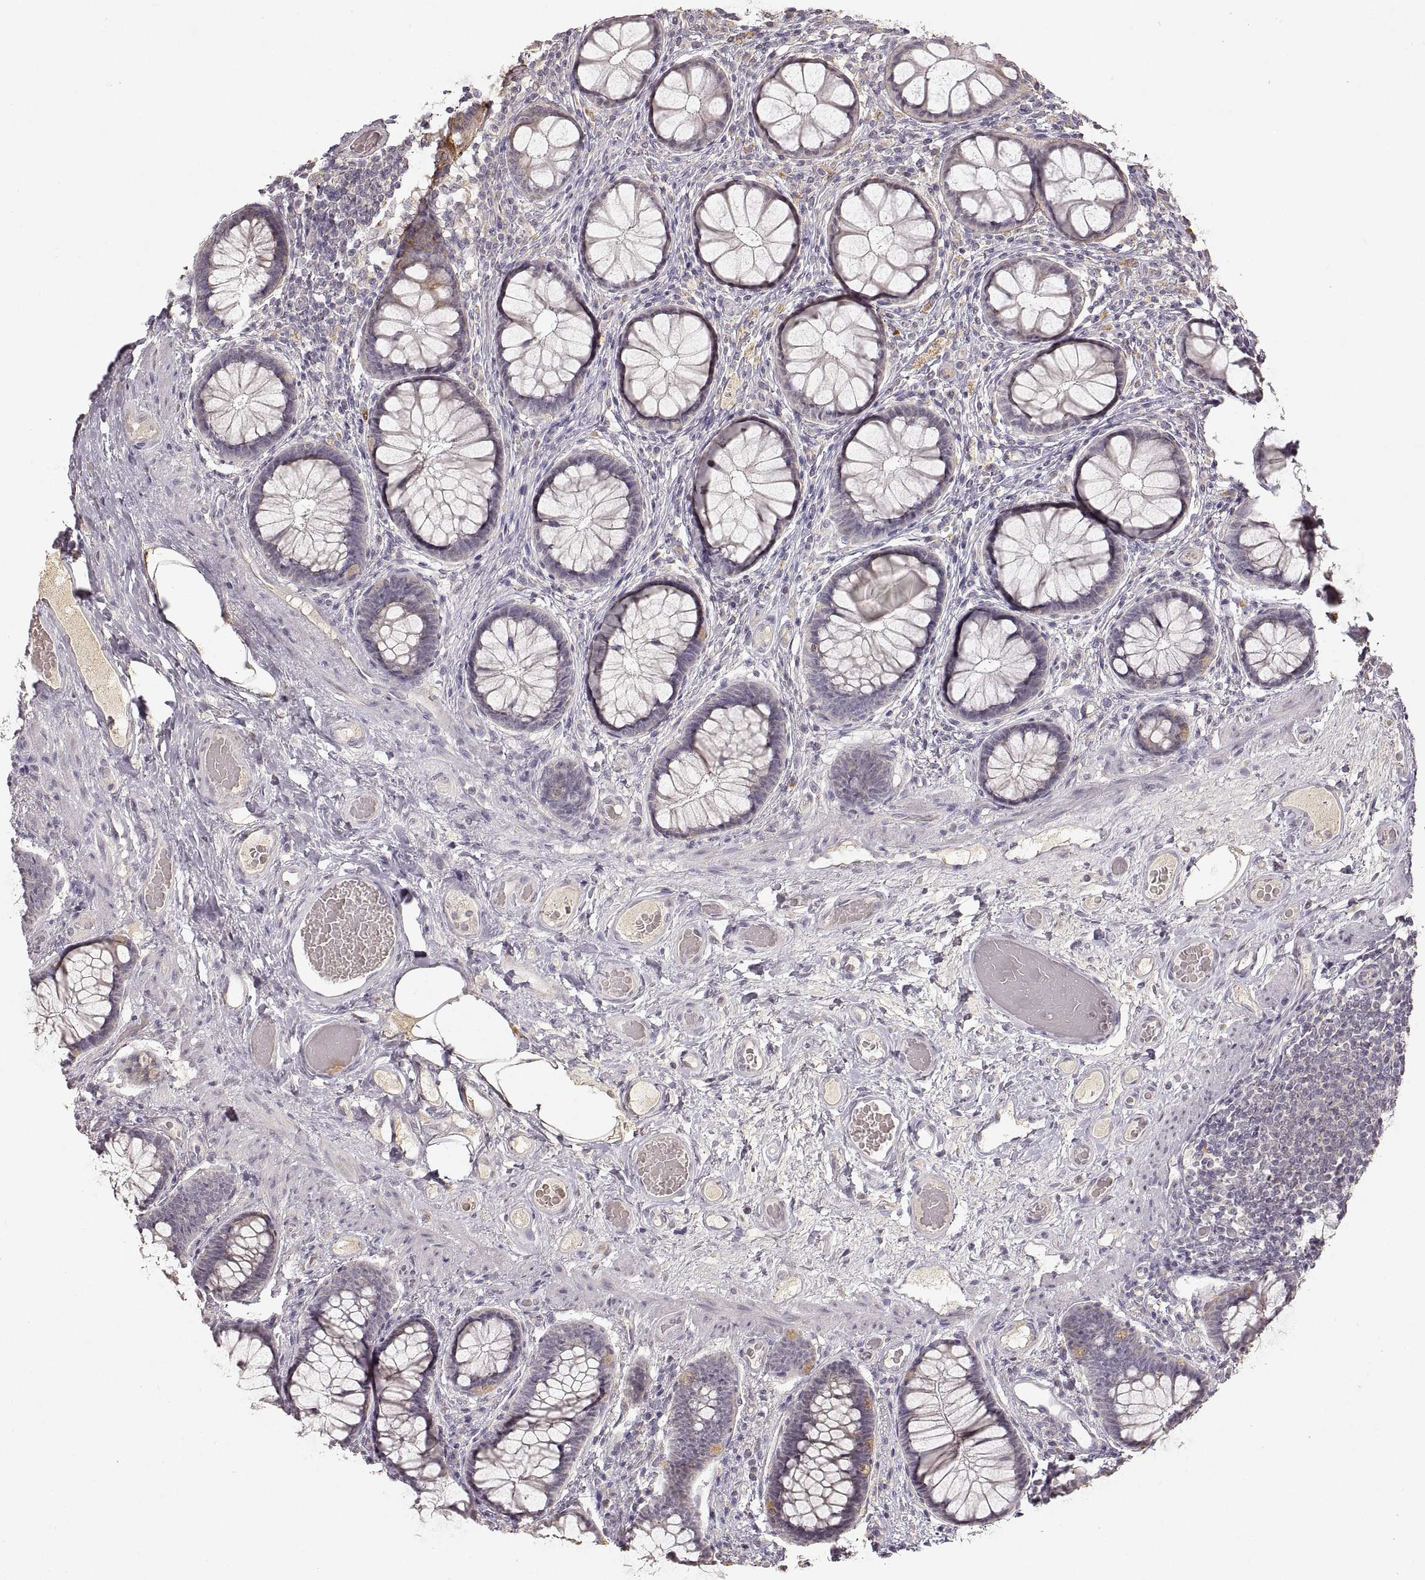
{"staining": {"intensity": "negative", "quantity": "none", "location": "none"}, "tissue": "colon", "cell_type": "Endothelial cells", "image_type": "normal", "snomed": [{"axis": "morphology", "description": "Normal tissue, NOS"}, {"axis": "topography", "description": "Colon"}], "caption": "Immunohistochemical staining of benign human colon reveals no significant staining in endothelial cells. (DAB (3,3'-diaminobenzidine) IHC with hematoxylin counter stain).", "gene": "LAMC2", "patient": {"sex": "female", "age": 65}}